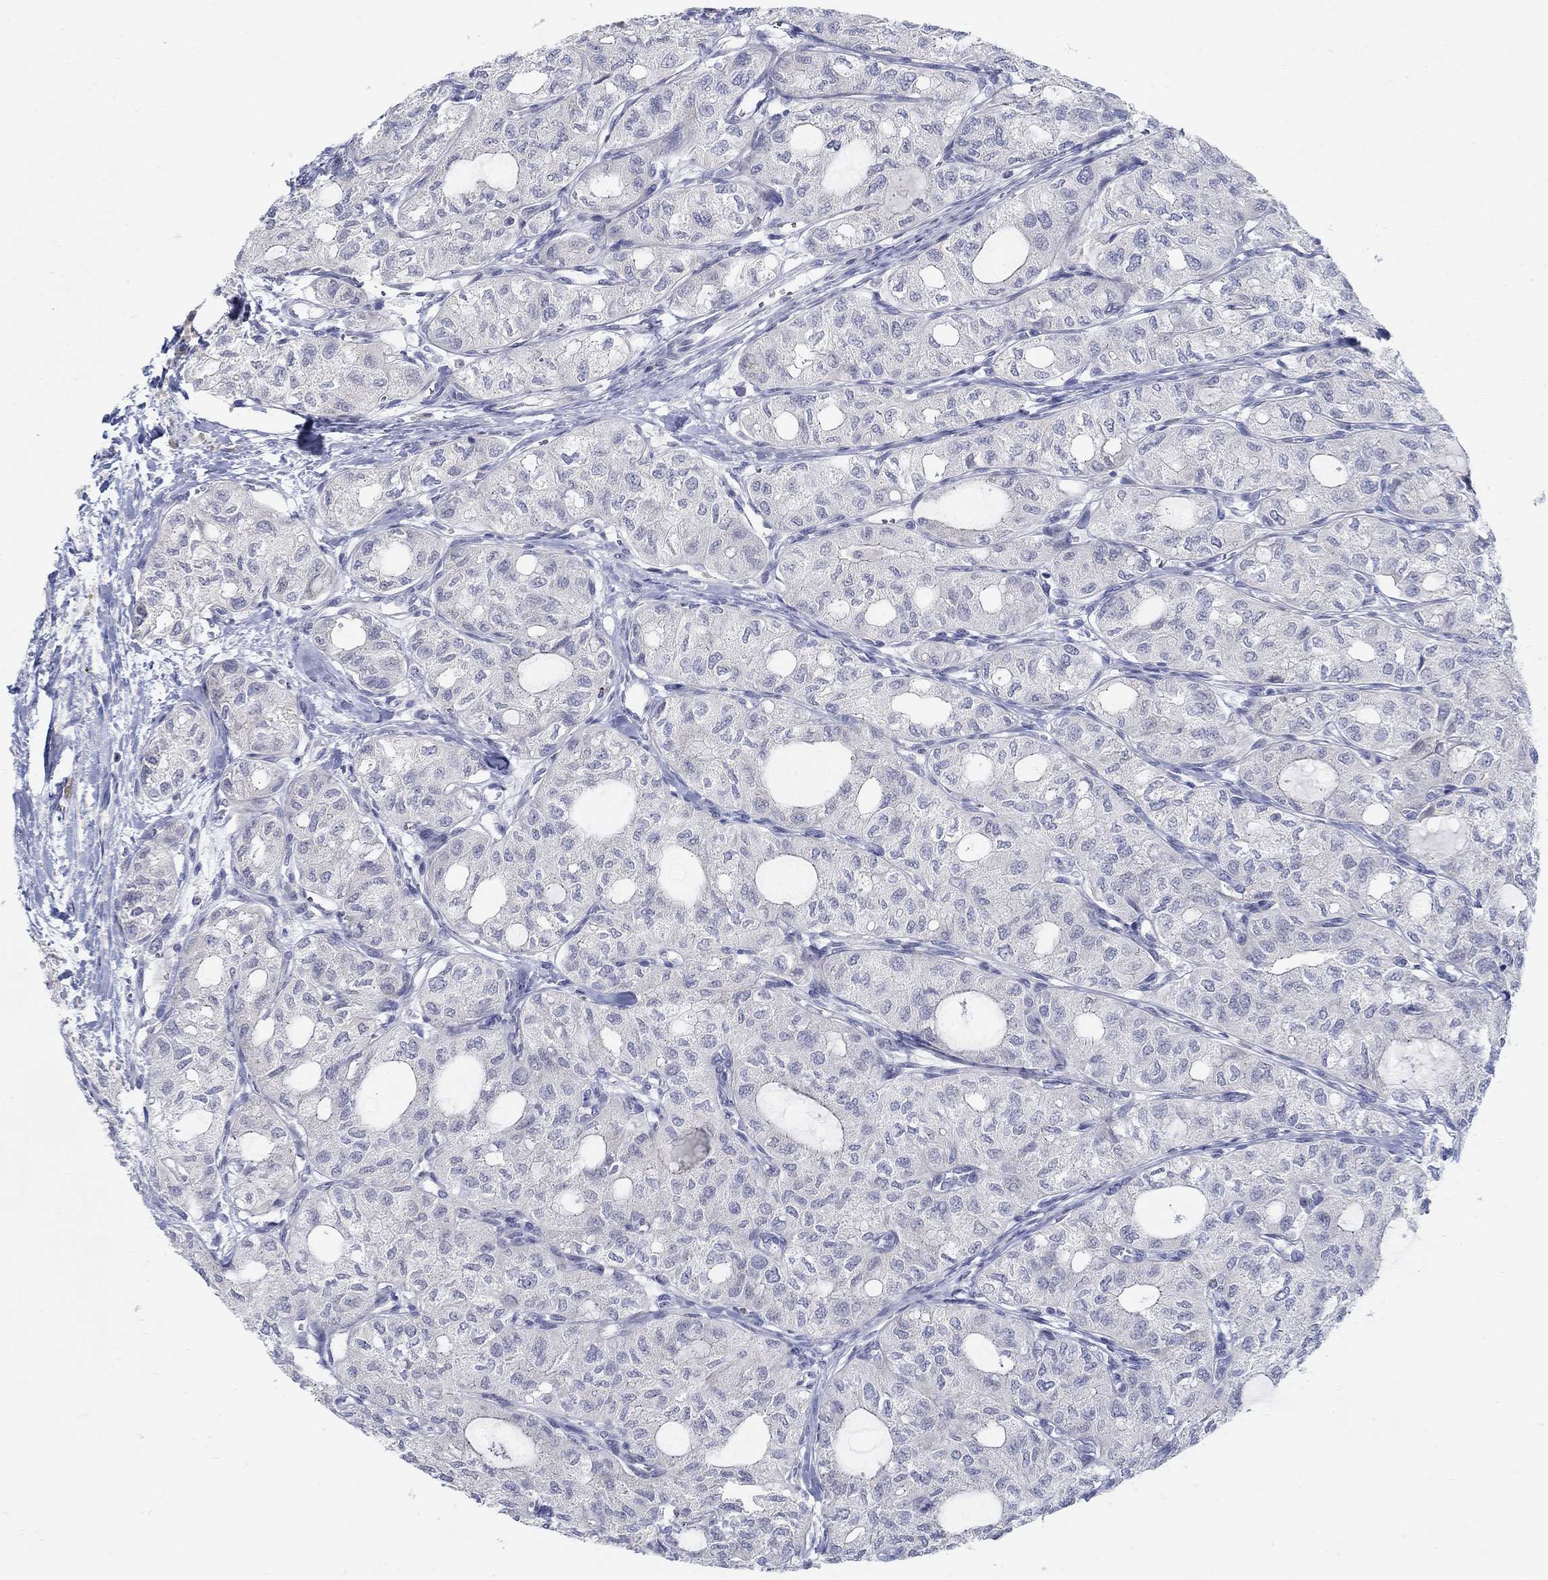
{"staining": {"intensity": "negative", "quantity": "none", "location": "none"}, "tissue": "thyroid cancer", "cell_type": "Tumor cells", "image_type": "cancer", "snomed": [{"axis": "morphology", "description": "Follicular adenoma carcinoma, NOS"}, {"axis": "topography", "description": "Thyroid gland"}], "caption": "Immunohistochemistry photomicrograph of human thyroid follicular adenoma carcinoma stained for a protein (brown), which displays no positivity in tumor cells.", "gene": "ANO7", "patient": {"sex": "male", "age": 75}}